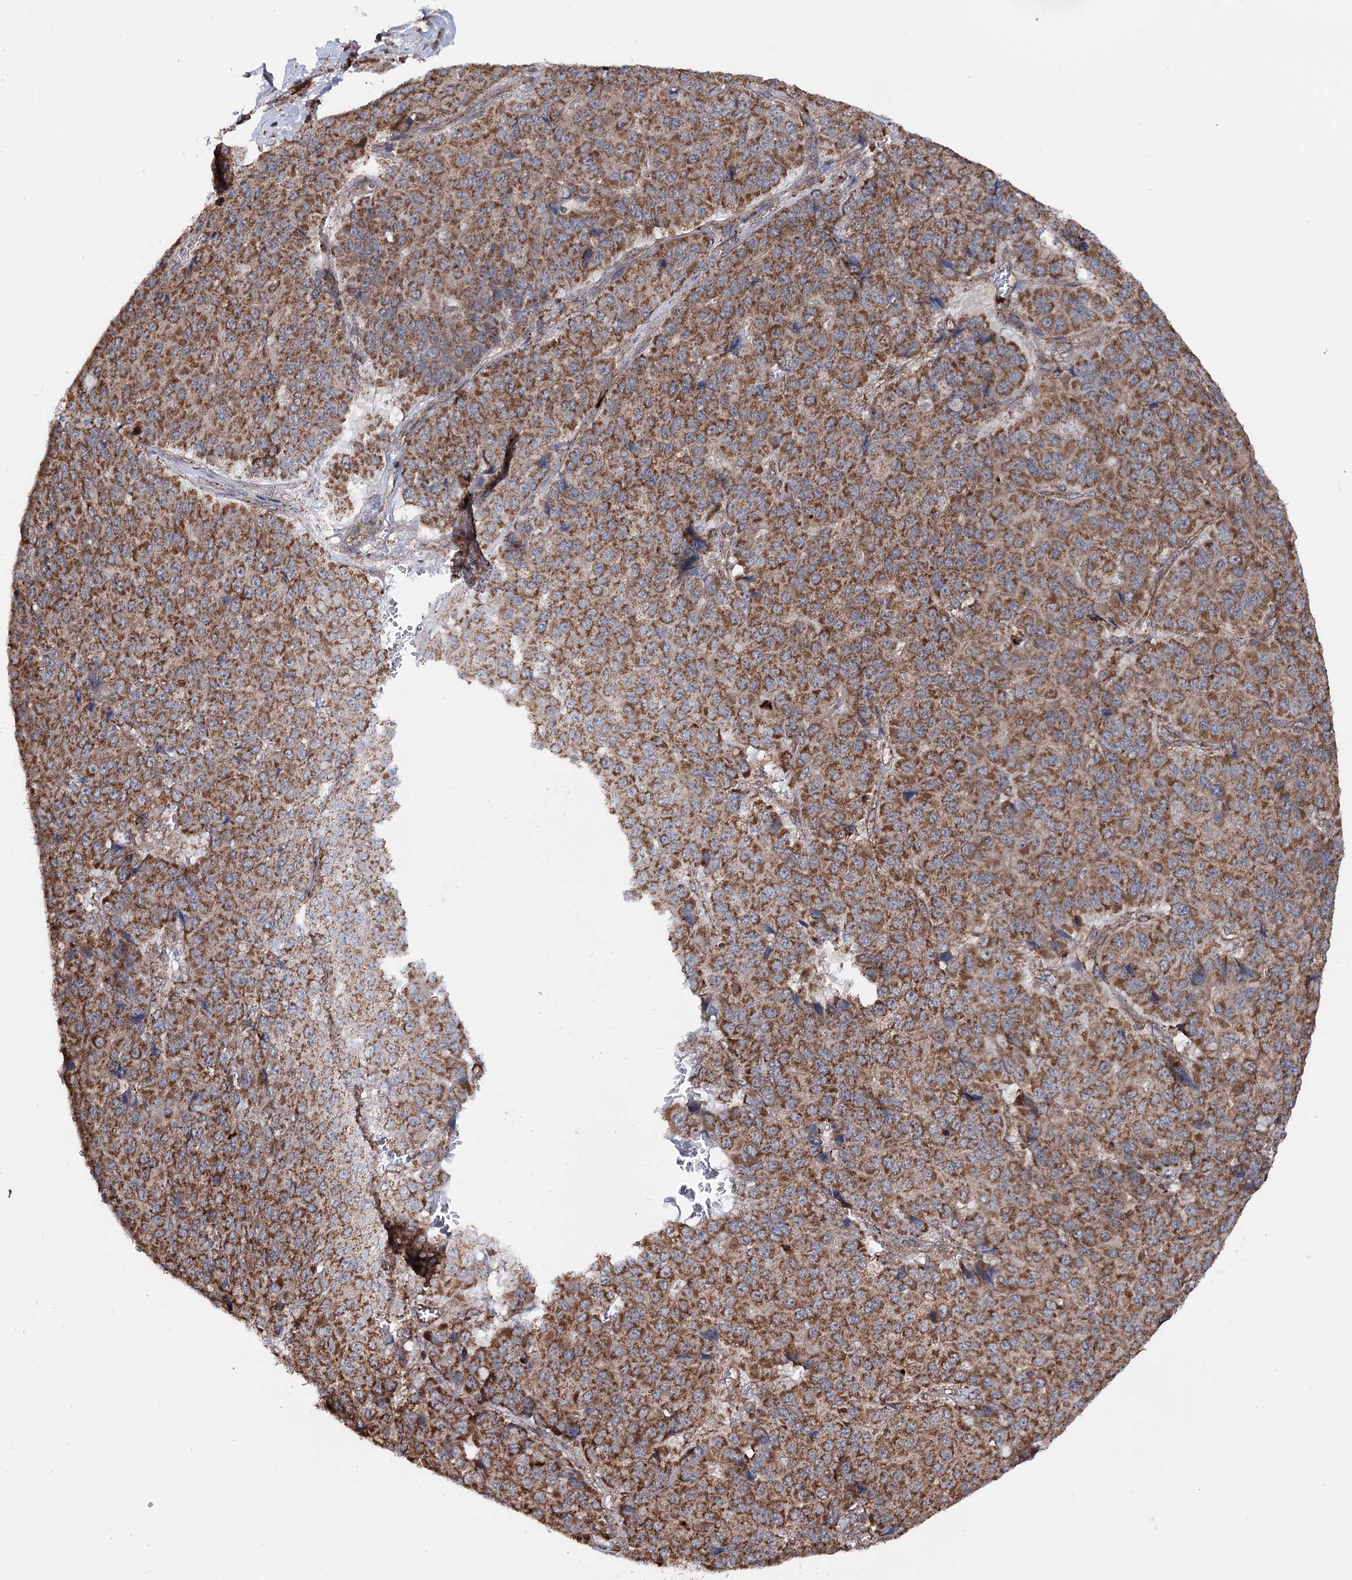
{"staining": {"intensity": "moderate", "quantity": ">75%", "location": "cytoplasmic/membranous"}, "tissue": "pancreatic cancer", "cell_type": "Tumor cells", "image_type": "cancer", "snomed": [{"axis": "morphology", "description": "Adenocarcinoma, NOS"}, {"axis": "topography", "description": "Pancreas"}], "caption": "Immunohistochemical staining of pancreatic adenocarcinoma displays moderate cytoplasmic/membranous protein staining in about >75% of tumor cells.", "gene": "FGFR1OP2", "patient": {"sex": "male", "age": 50}}